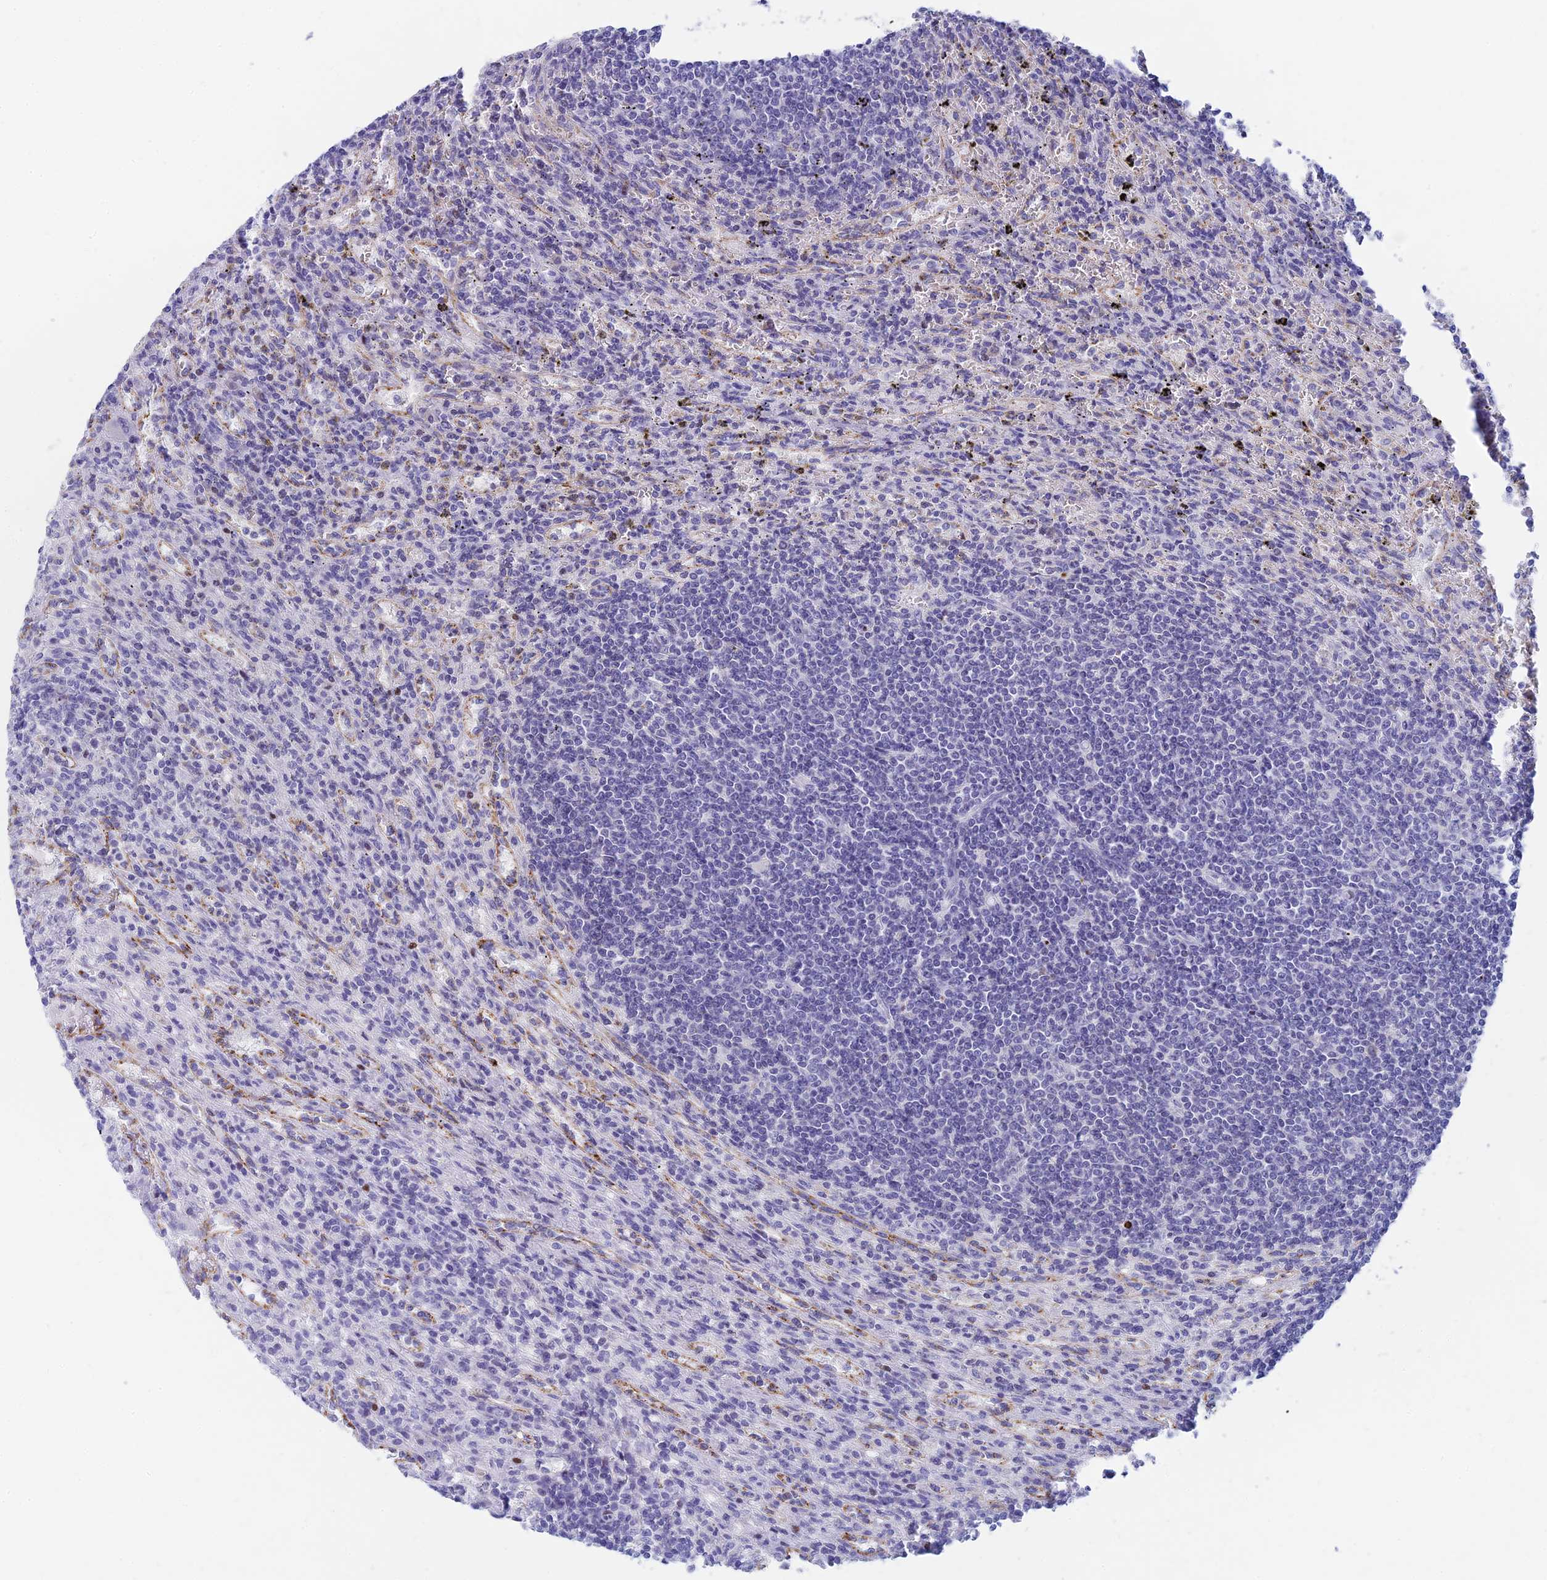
{"staining": {"intensity": "negative", "quantity": "none", "location": "none"}, "tissue": "lymphoma", "cell_type": "Tumor cells", "image_type": "cancer", "snomed": [{"axis": "morphology", "description": "Malignant lymphoma, non-Hodgkin's type, Low grade"}, {"axis": "topography", "description": "Spleen"}], "caption": "Photomicrograph shows no protein staining in tumor cells of malignant lymphoma, non-Hodgkin's type (low-grade) tissue.", "gene": "REXO5", "patient": {"sex": "male", "age": 76}}